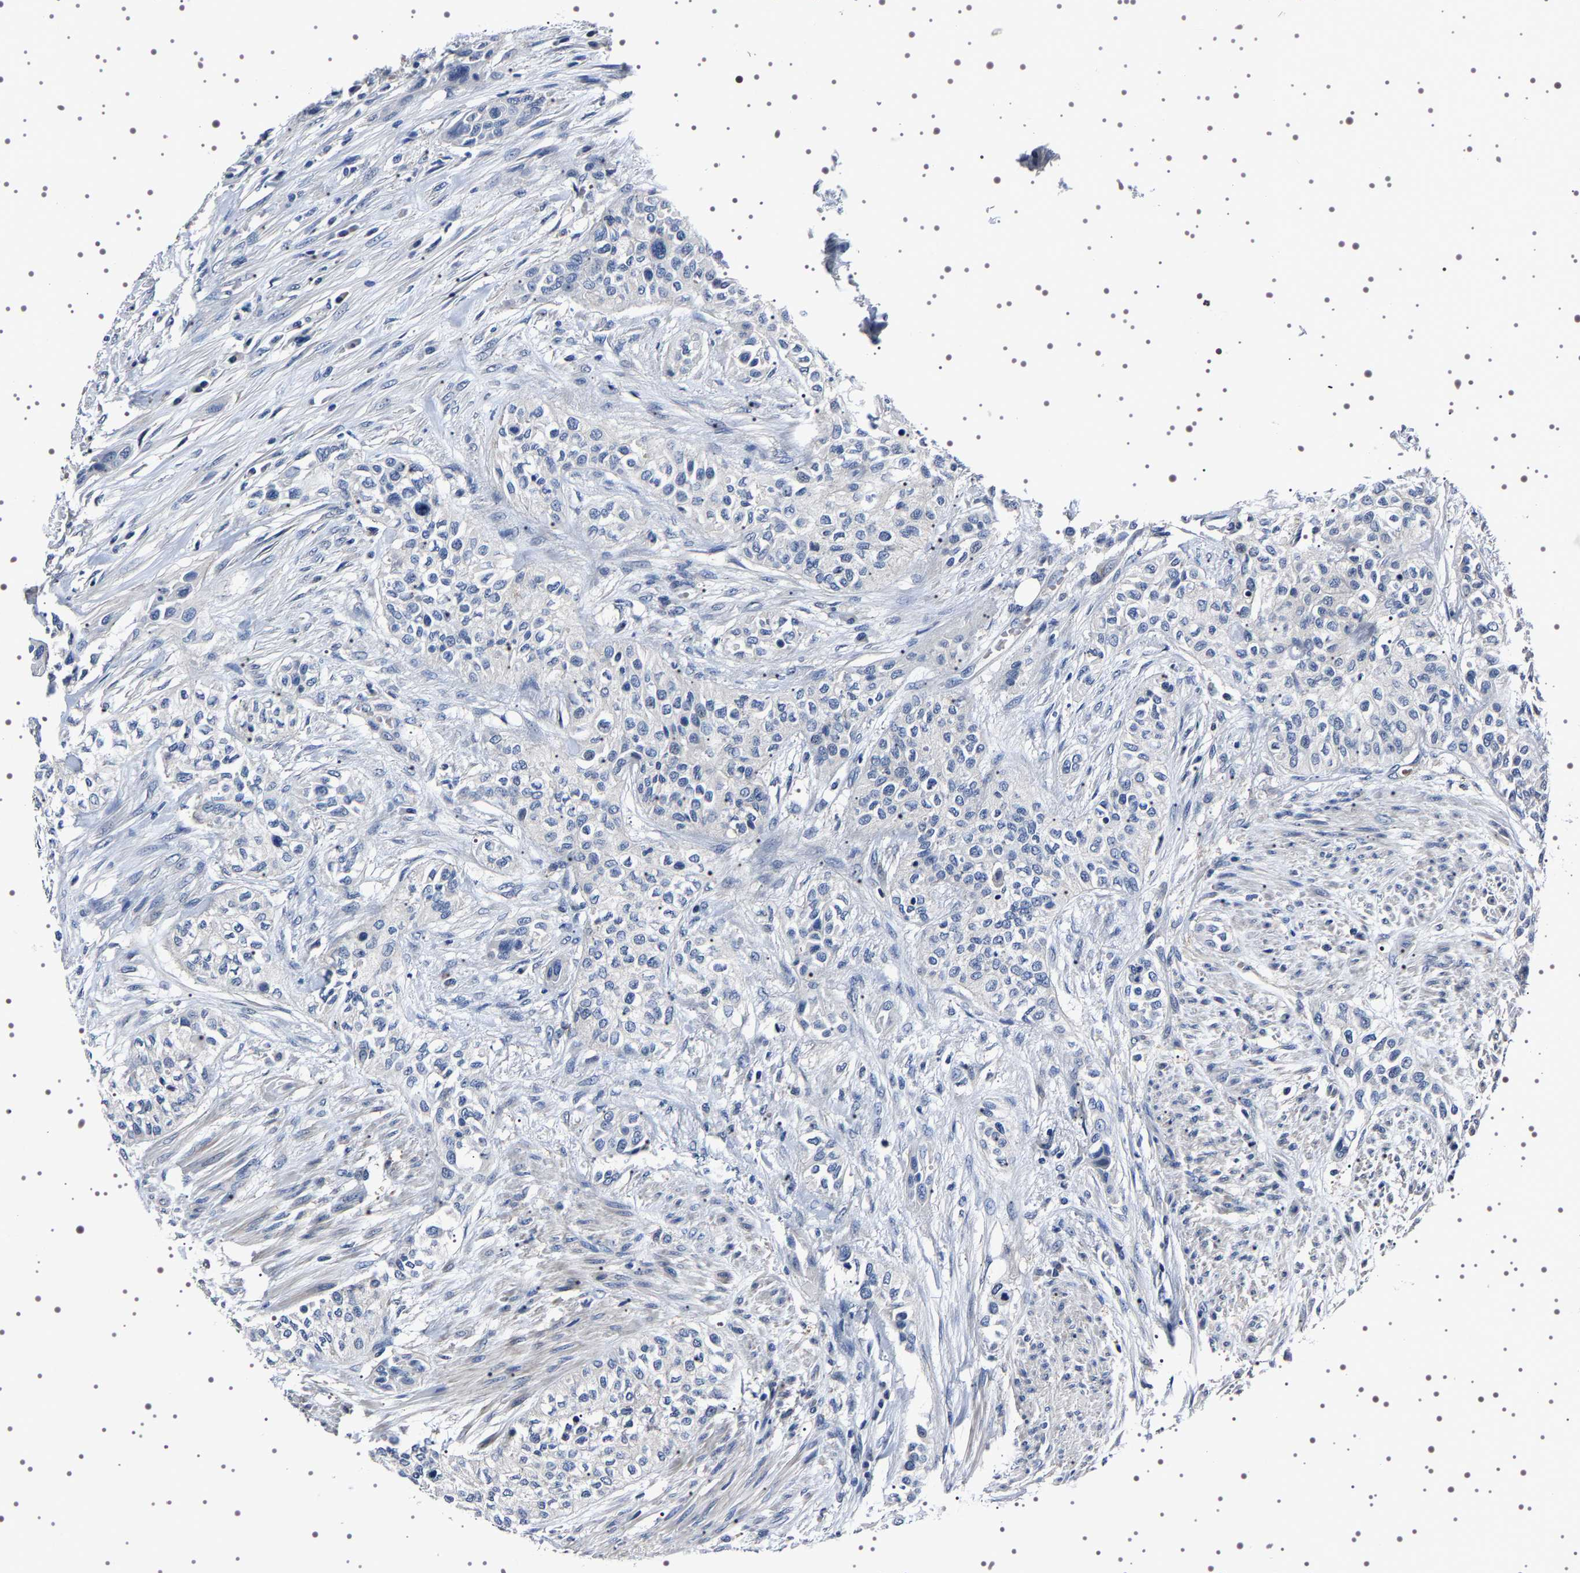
{"staining": {"intensity": "negative", "quantity": "none", "location": "none"}, "tissue": "urothelial cancer", "cell_type": "Tumor cells", "image_type": "cancer", "snomed": [{"axis": "morphology", "description": "Urothelial carcinoma, High grade"}, {"axis": "topography", "description": "Urinary bladder"}], "caption": "There is no significant staining in tumor cells of urothelial cancer.", "gene": "TARBP1", "patient": {"sex": "male", "age": 74}}